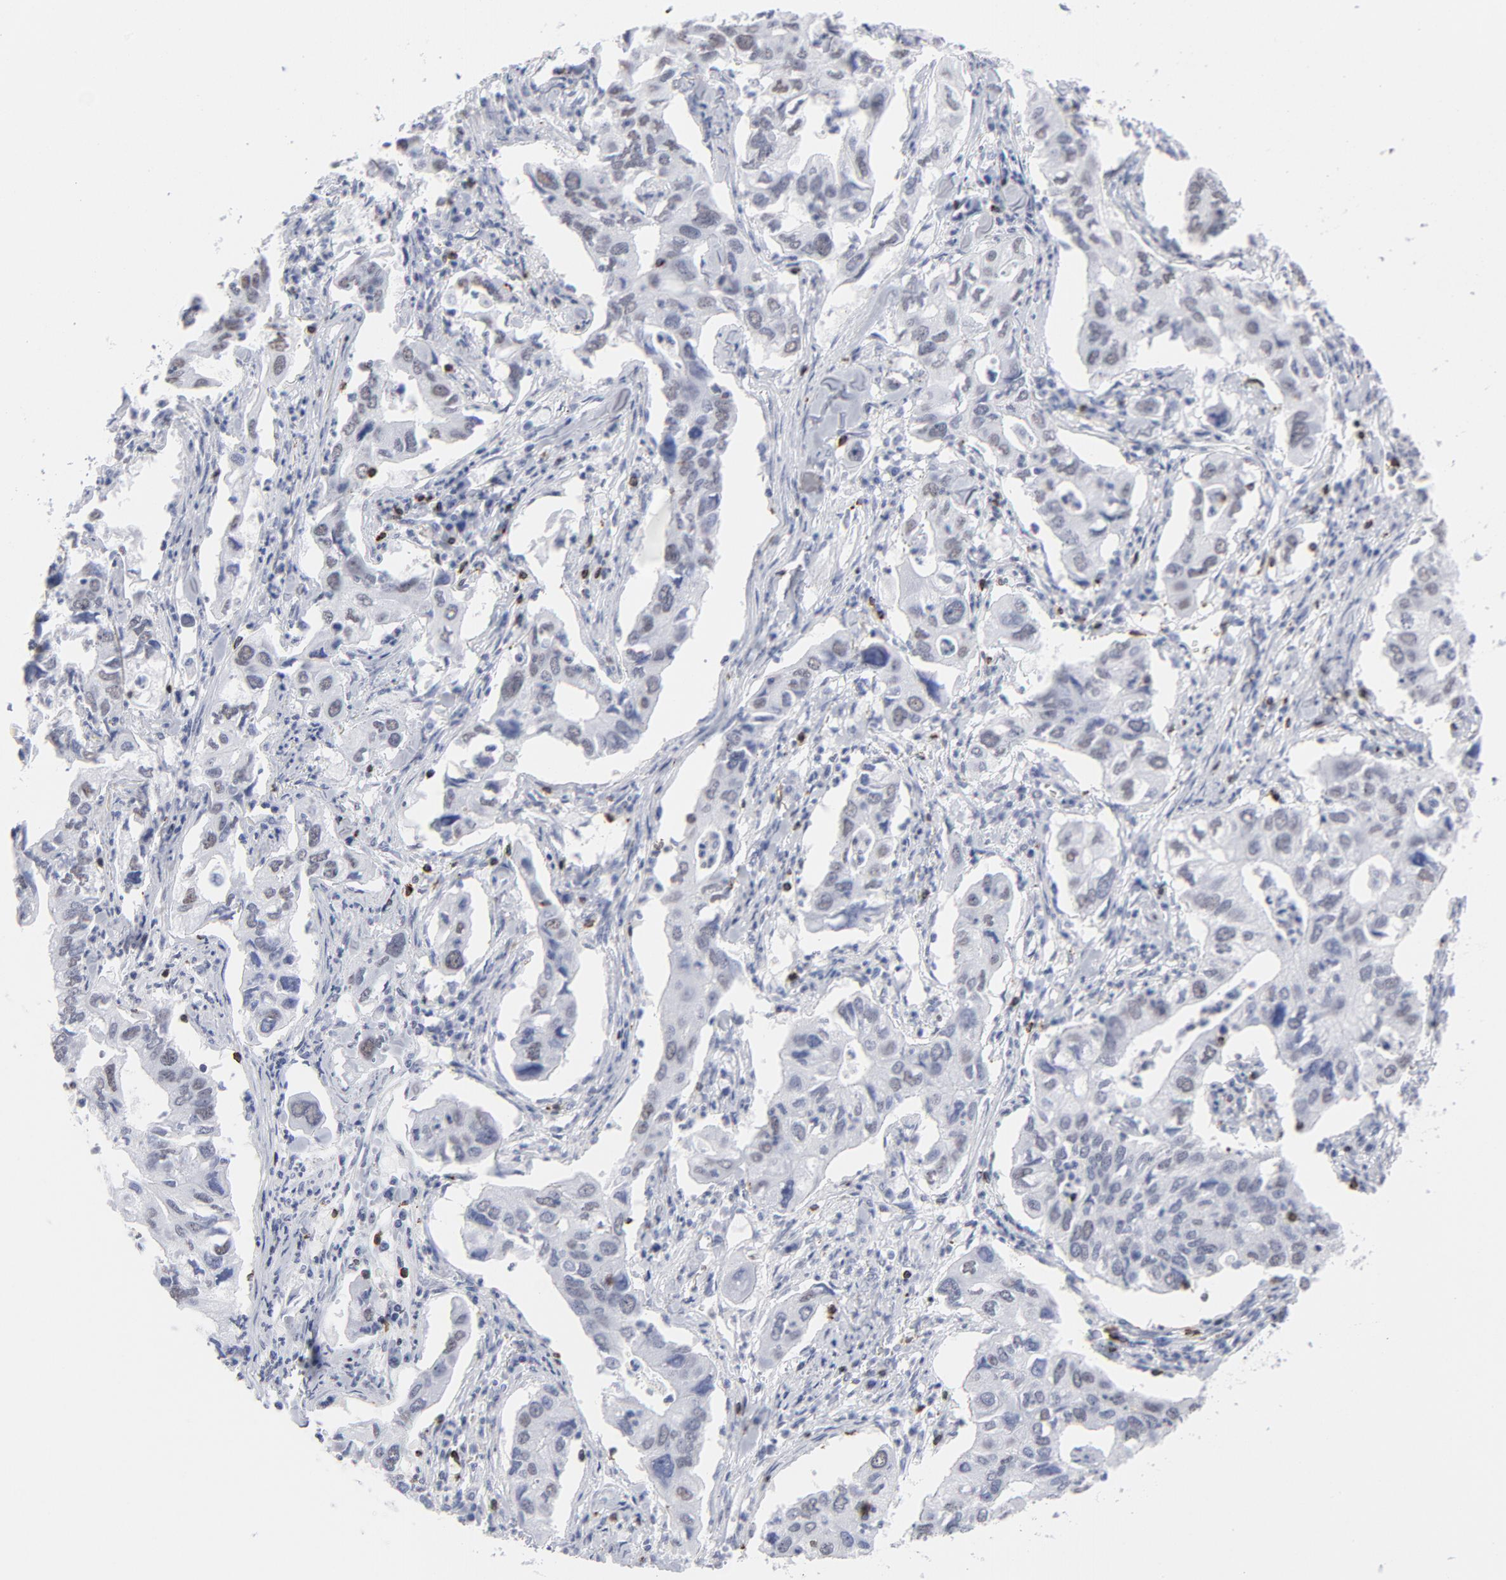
{"staining": {"intensity": "weak", "quantity": "25%-75%", "location": "nuclear"}, "tissue": "lung cancer", "cell_type": "Tumor cells", "image_type": "cancer", "snomed": [{"axis": "morphology", "description": "Adenocarcinoma, NOS"}, {"axis": "topography", "description": "Lung"}], "caption": "Tumor cells reveal weak nuclear staining in about 25%-75% of cells in adenocarcinoma (lung). The staining was performed using DAB (3,3'-diaminobenzidine) to visualize the protein expression in brown, while the nuclei were stained in blue with hematoxylin (Magnification: 20x).", "gene": "CD2", "patient": {"sex": "male", "age": 48}}